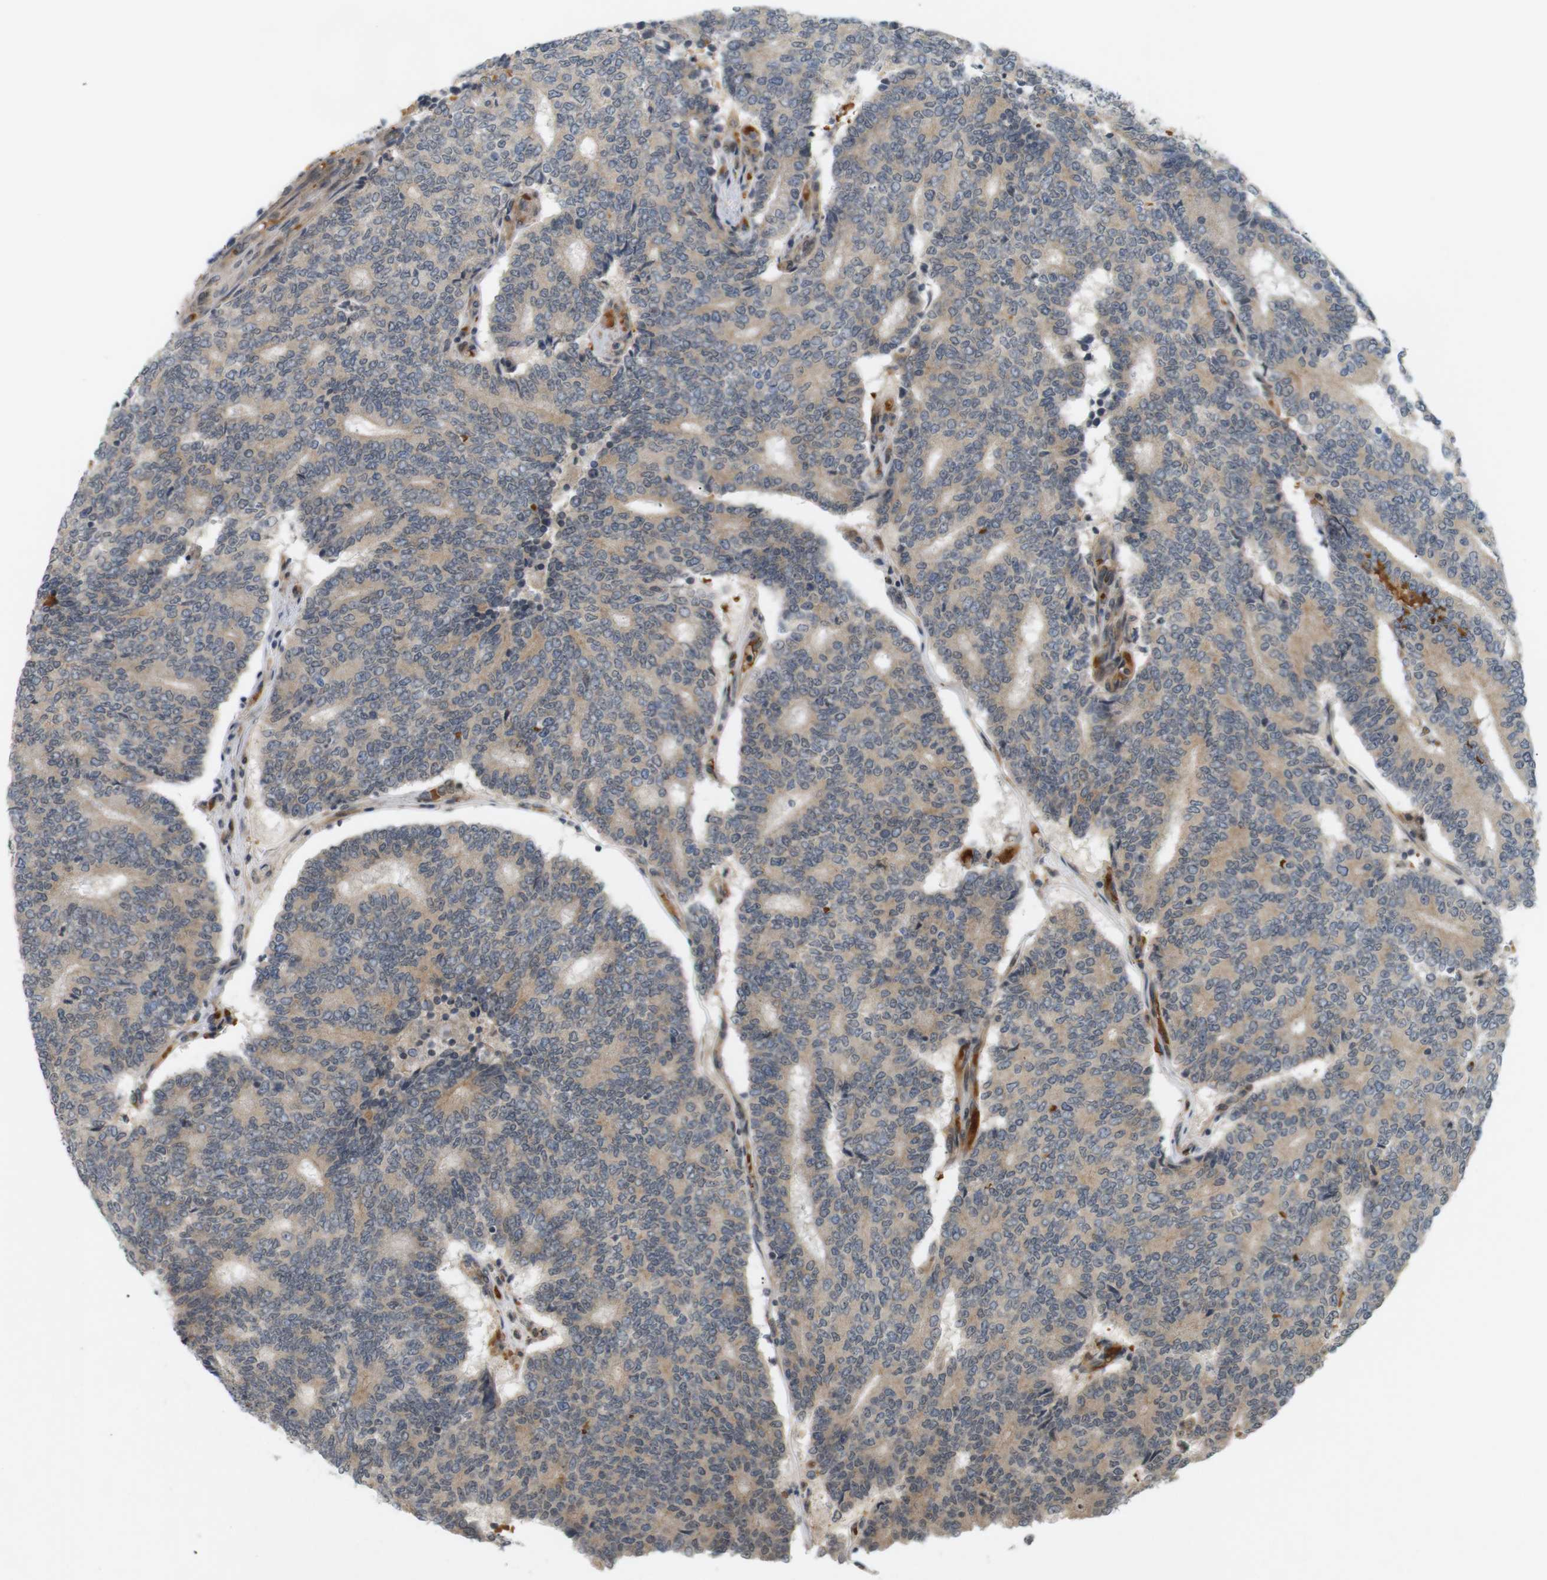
{"staining": {"intensity": "weak", "quantity": ">75%", "location": "cytoplasmic/membranous"}, "tissue": "prostate cancer", "cell_type": "Tumor cells", "image_type": "cancer", "snomed": [{"axis": "morphology", "description": "Normal tissue, NOS"}, {"axis": "morphology", "description": "Adenocarcinoma, High grade"}, {"axis": "topography", "description": "Prostate"}, {"axis": "topography", "description": "Seminal veicle"}], "caption": "There is low levels of weak cytoplasmic/membranous expression in tumor cells of prostate high-grade adenocarcinoma, as demonstrated by immunohistochemical staining (brown color).", "gene": "SOCS6", "patient": {"sex": "male", "age": 55}}